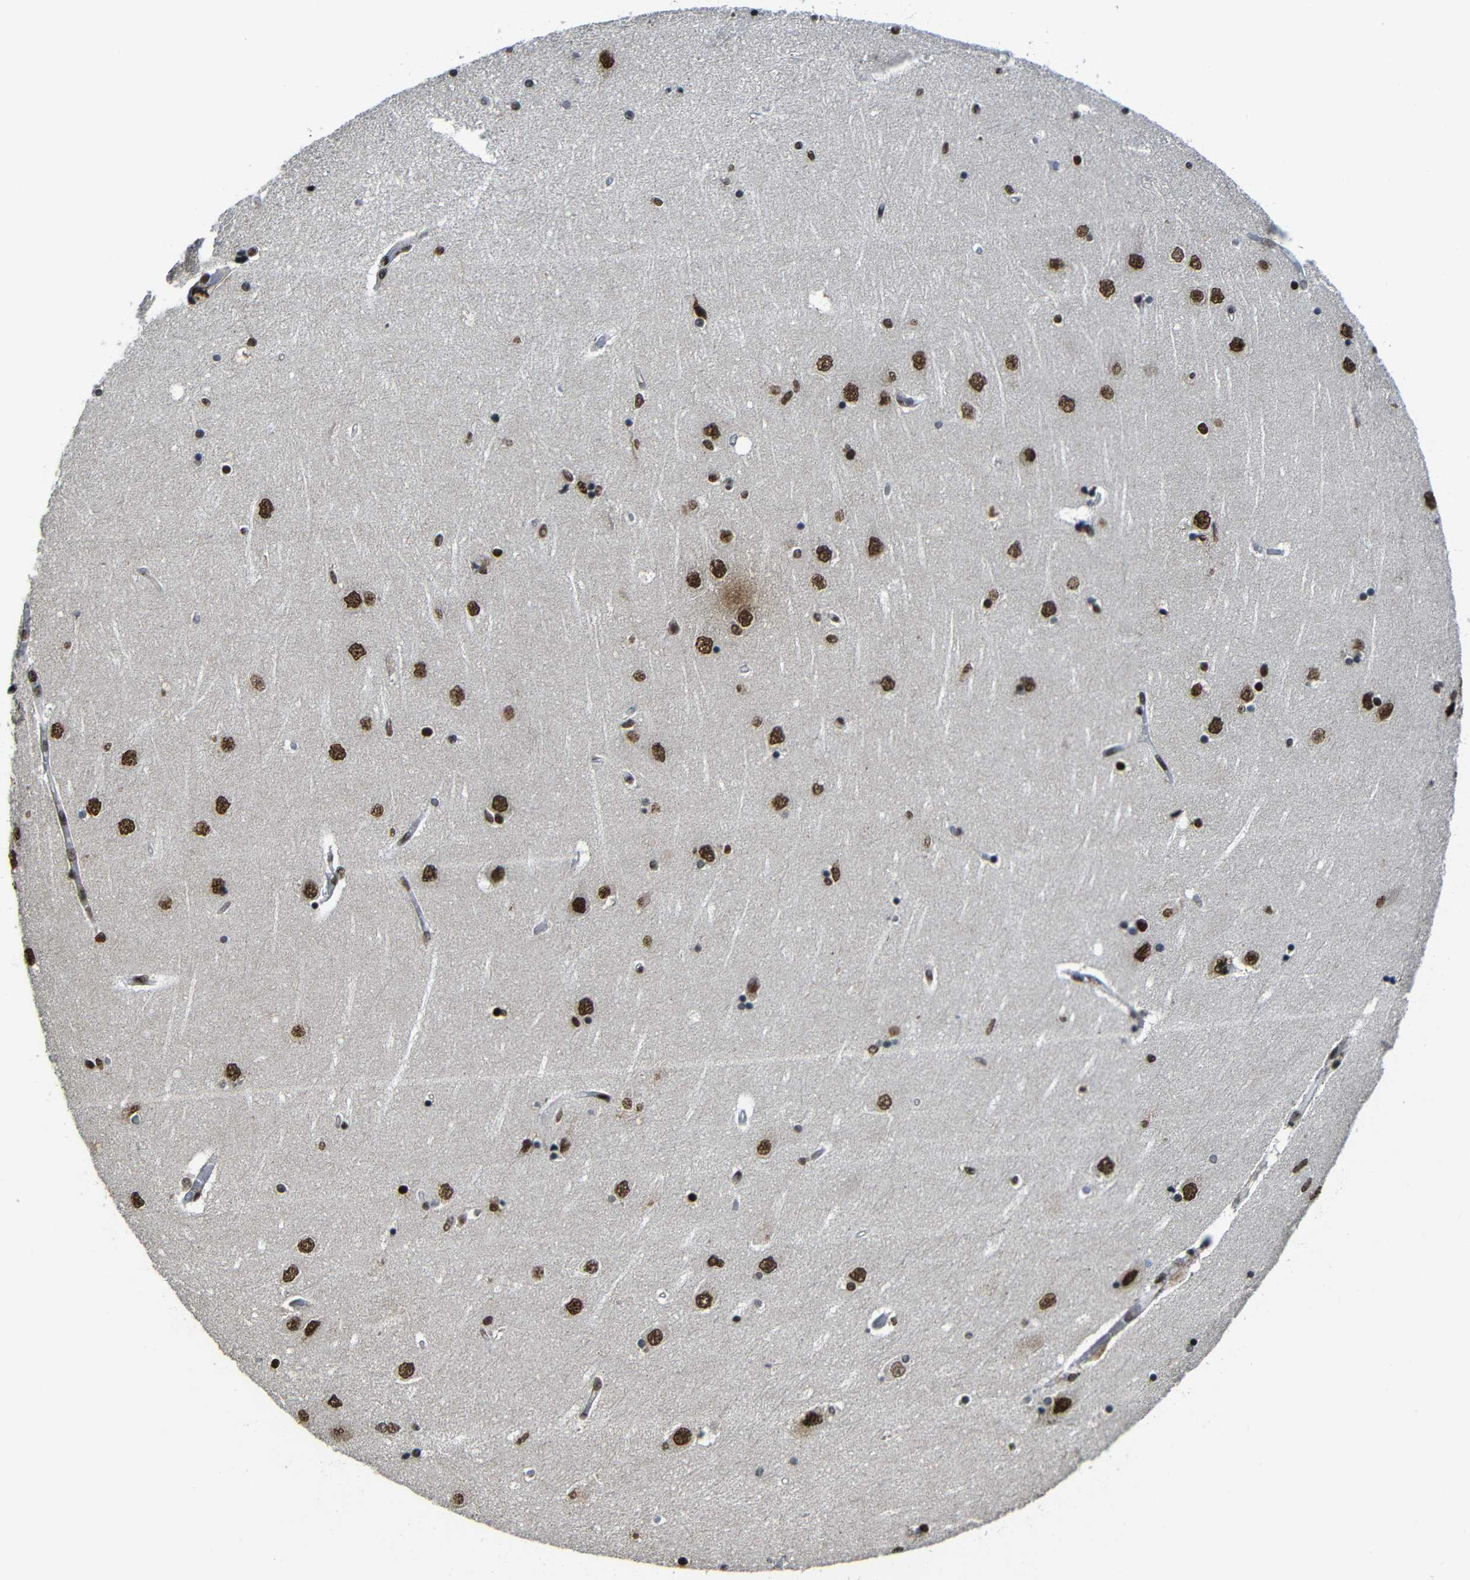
{"staining": {"intensity": "moderate", "quantity": ">75%", "location": "nuclear"}, "tissue": "hippocampus", "cell_type": "Glial cells", "image_type": "normal", "snomed": [{"axis": "morphology", "description": "Normal tissue, NOS"}, {"axis": "topography", "description": "Hippocampus"}], "caption": "Hippocampus stained with immunohistochemistry (IHC) reveals moderate nuclear positivity in about >75% of glial cells.", "gene": "TCF7L2", "patient": {"sex": "female", "age": 54}}